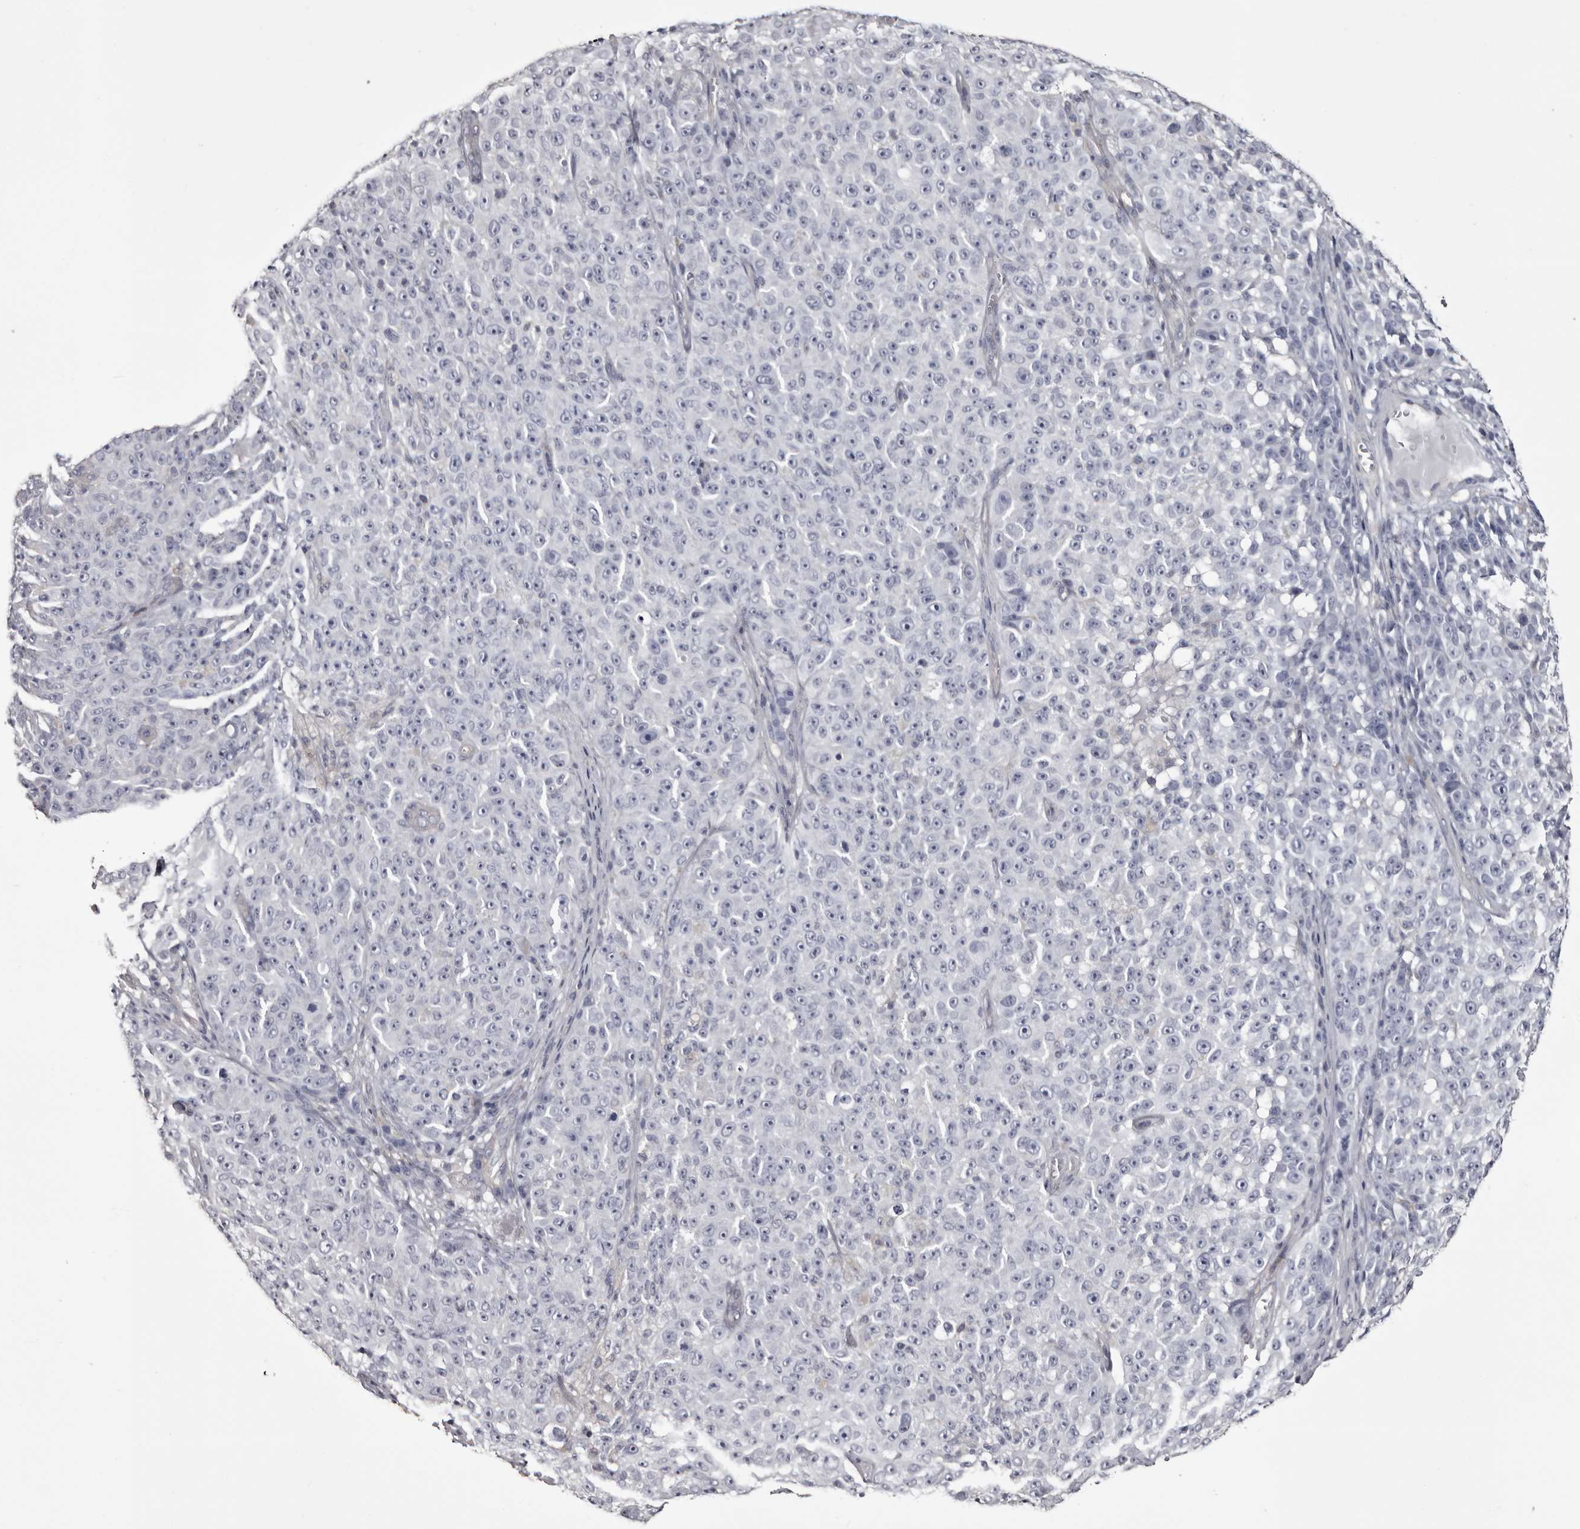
{"staining": {"intensity": "negative", "quantity": "none", "location": "none"}, "tissue": "melanoma", "cell_type": "Tumor cells", "image_type": "cancer", "snomed": [{"axis": "morphology", "description": "Malignant melanoma, NOS"}, {"axis": "topography", "description": "Skin"}], "caption": "This is an immunohistochemistry photomicrograph of human malignant melanoma. There is no staining in tumor cells.", "gene": "LAD1", "patient": {"sex": "female", "age": 82}}